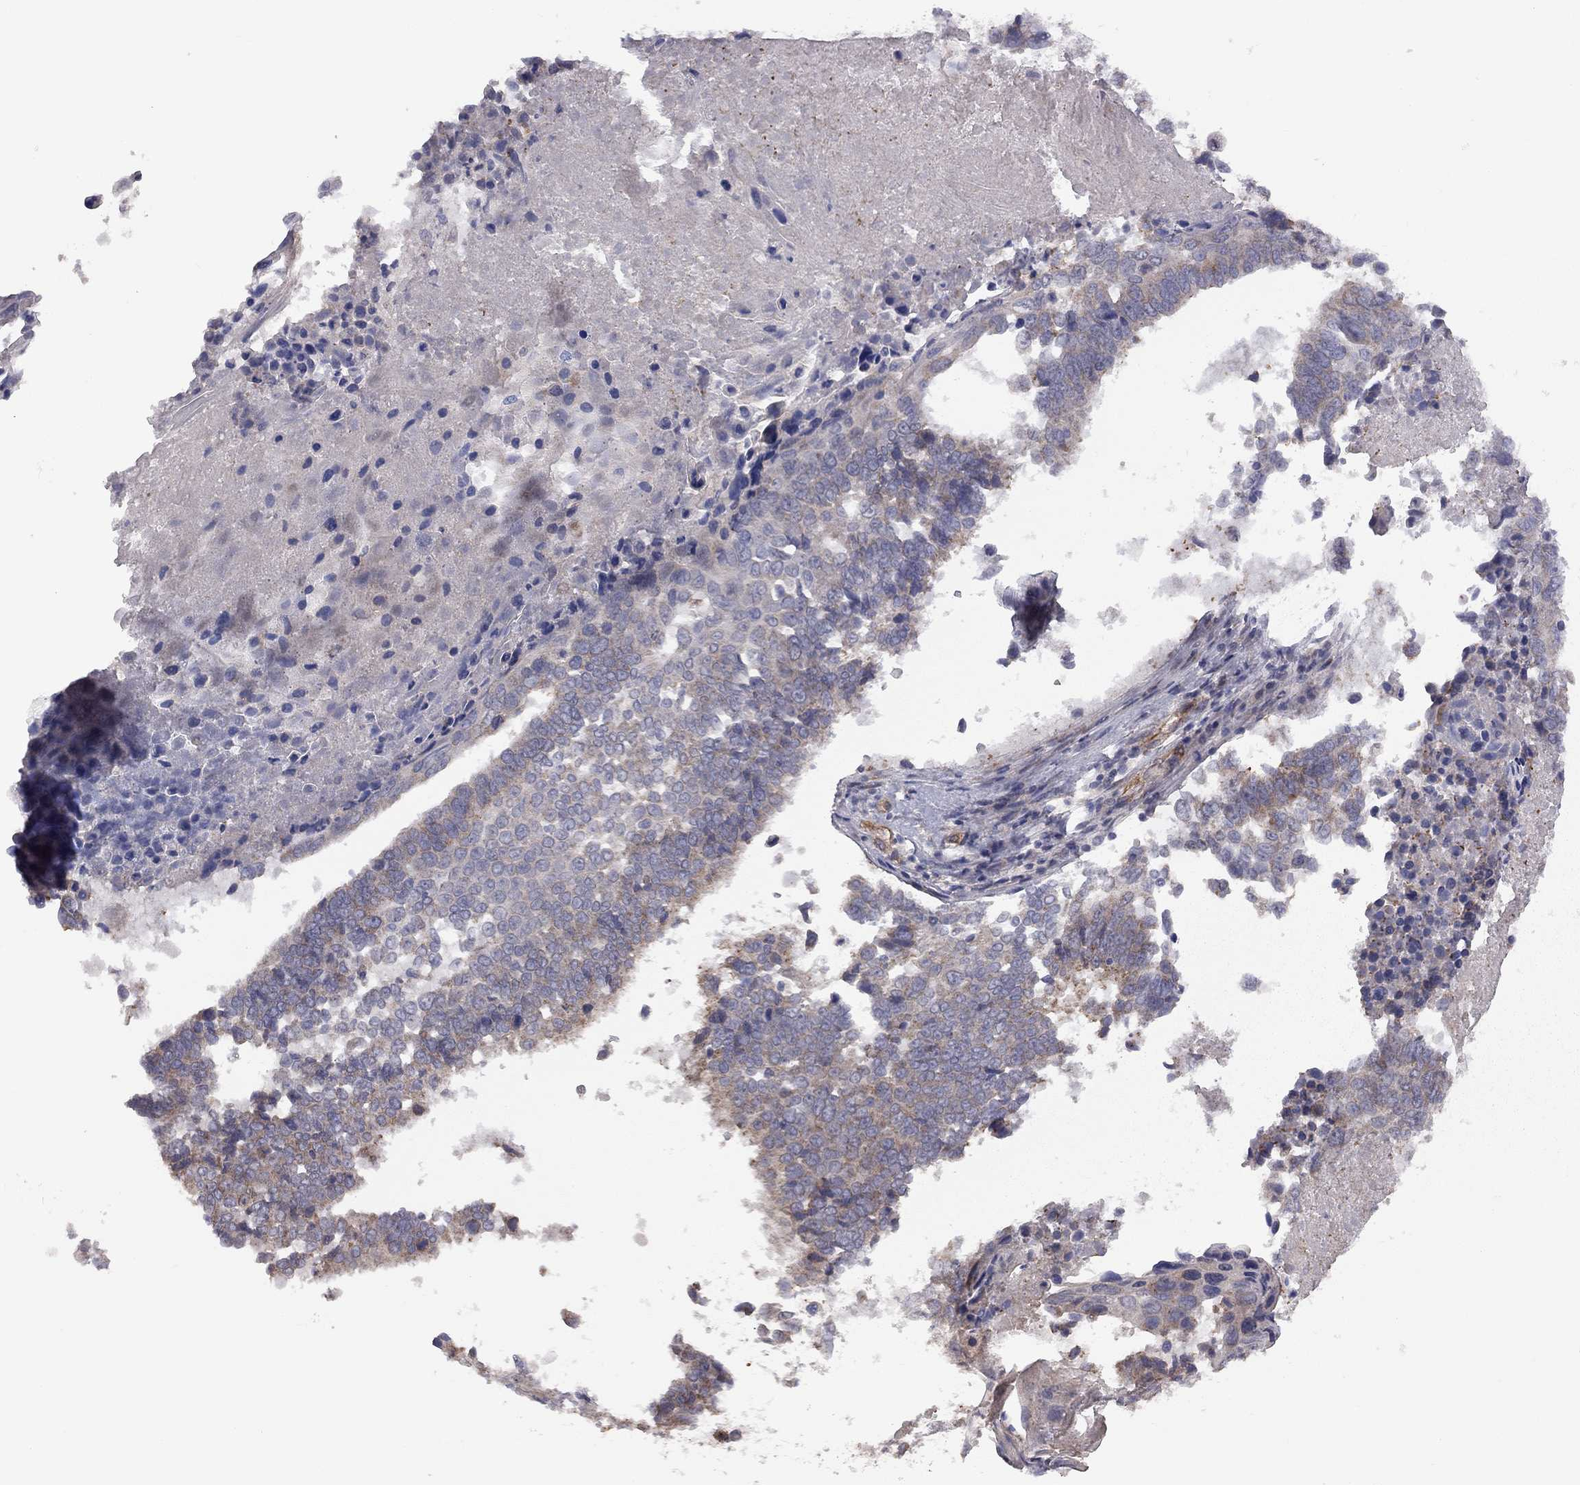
{"staining": {"intensity": "moderate", "quantity": "<25%", "location": "cytoplasmic/membranous"}, "tissue": "lung cancer", "cell_type": "Tumor cells", "image_type": "cancer", "snomed": [{"axis": "morphology", "description": "Squamous cell carcinoma, NOS"}, {"axis": "topography", "description": "Lung"}], "caption": "Lung squamous cell carcinoma tissue reveals moderate cytoplasmic/membranous positivity in approximately <25% of tumor cells", "gene": "EXOC3L2", "patient": {"sex": "male", "age": 73}}